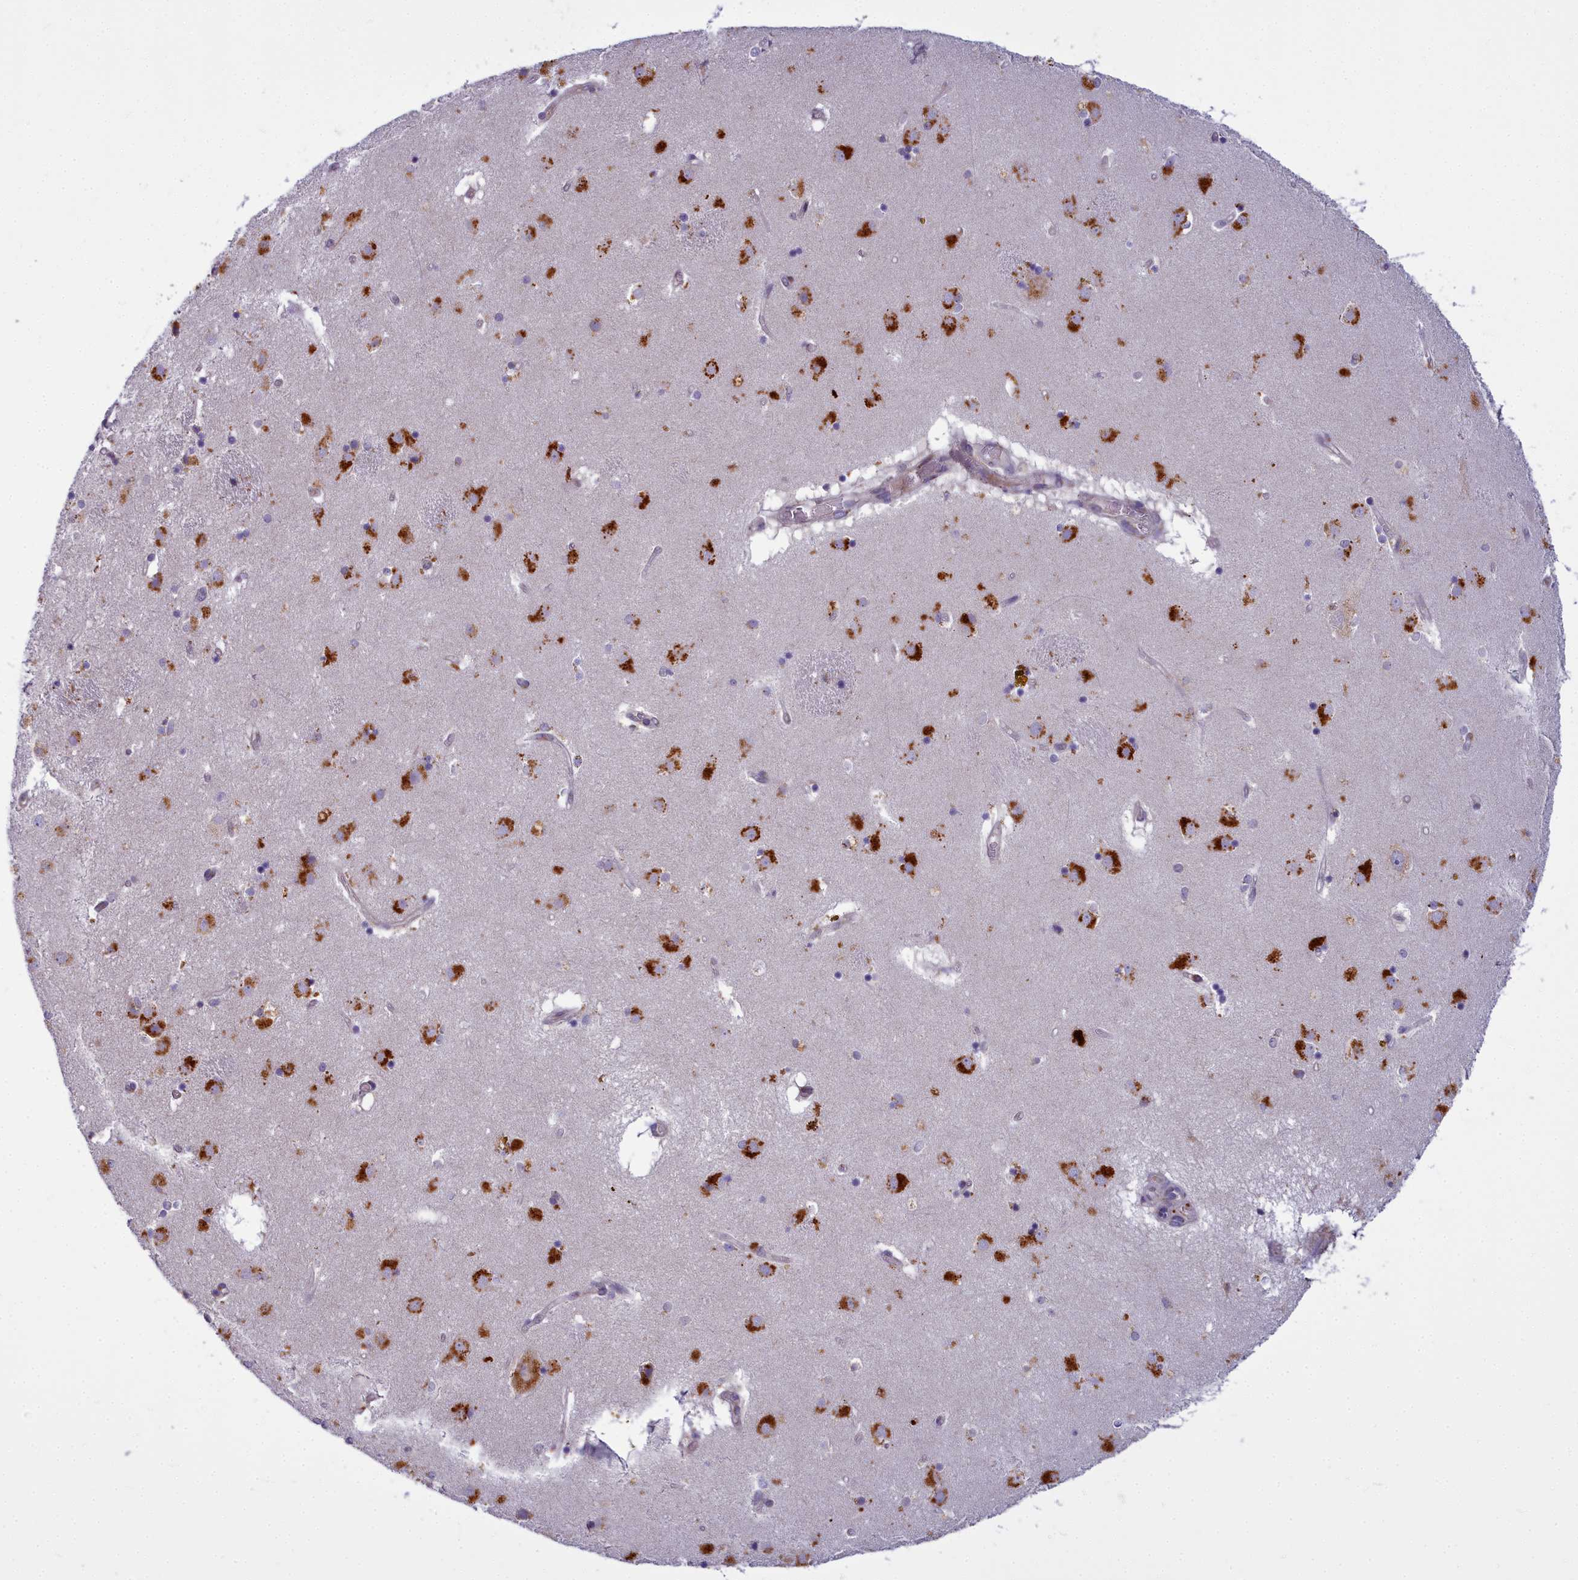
{"staining": {"intensity": "strong", "quantity": "<25%", "location": "cytoplasmic/membranous"}, "tissue": "caudate", "cell_type": "Glial cells", "image_type": "normal", "snomed": [{"axis": "morphology", "description": "Normal tissue, NOS"}, {"axis": "topography", "description": "Lateral ventricle wall"}], "caption": "The photomicrograph demonstrates a brown stain indicating the presence of a protein in the cytoplasmic/membranous of glial cells in caudate. (Stains: DAB in brown, nuclei in blue, Microscopy: brightfield microscopy at high magnification).", "gene": "WDPCP", "patient": {"sex": "male", "age": 70}}